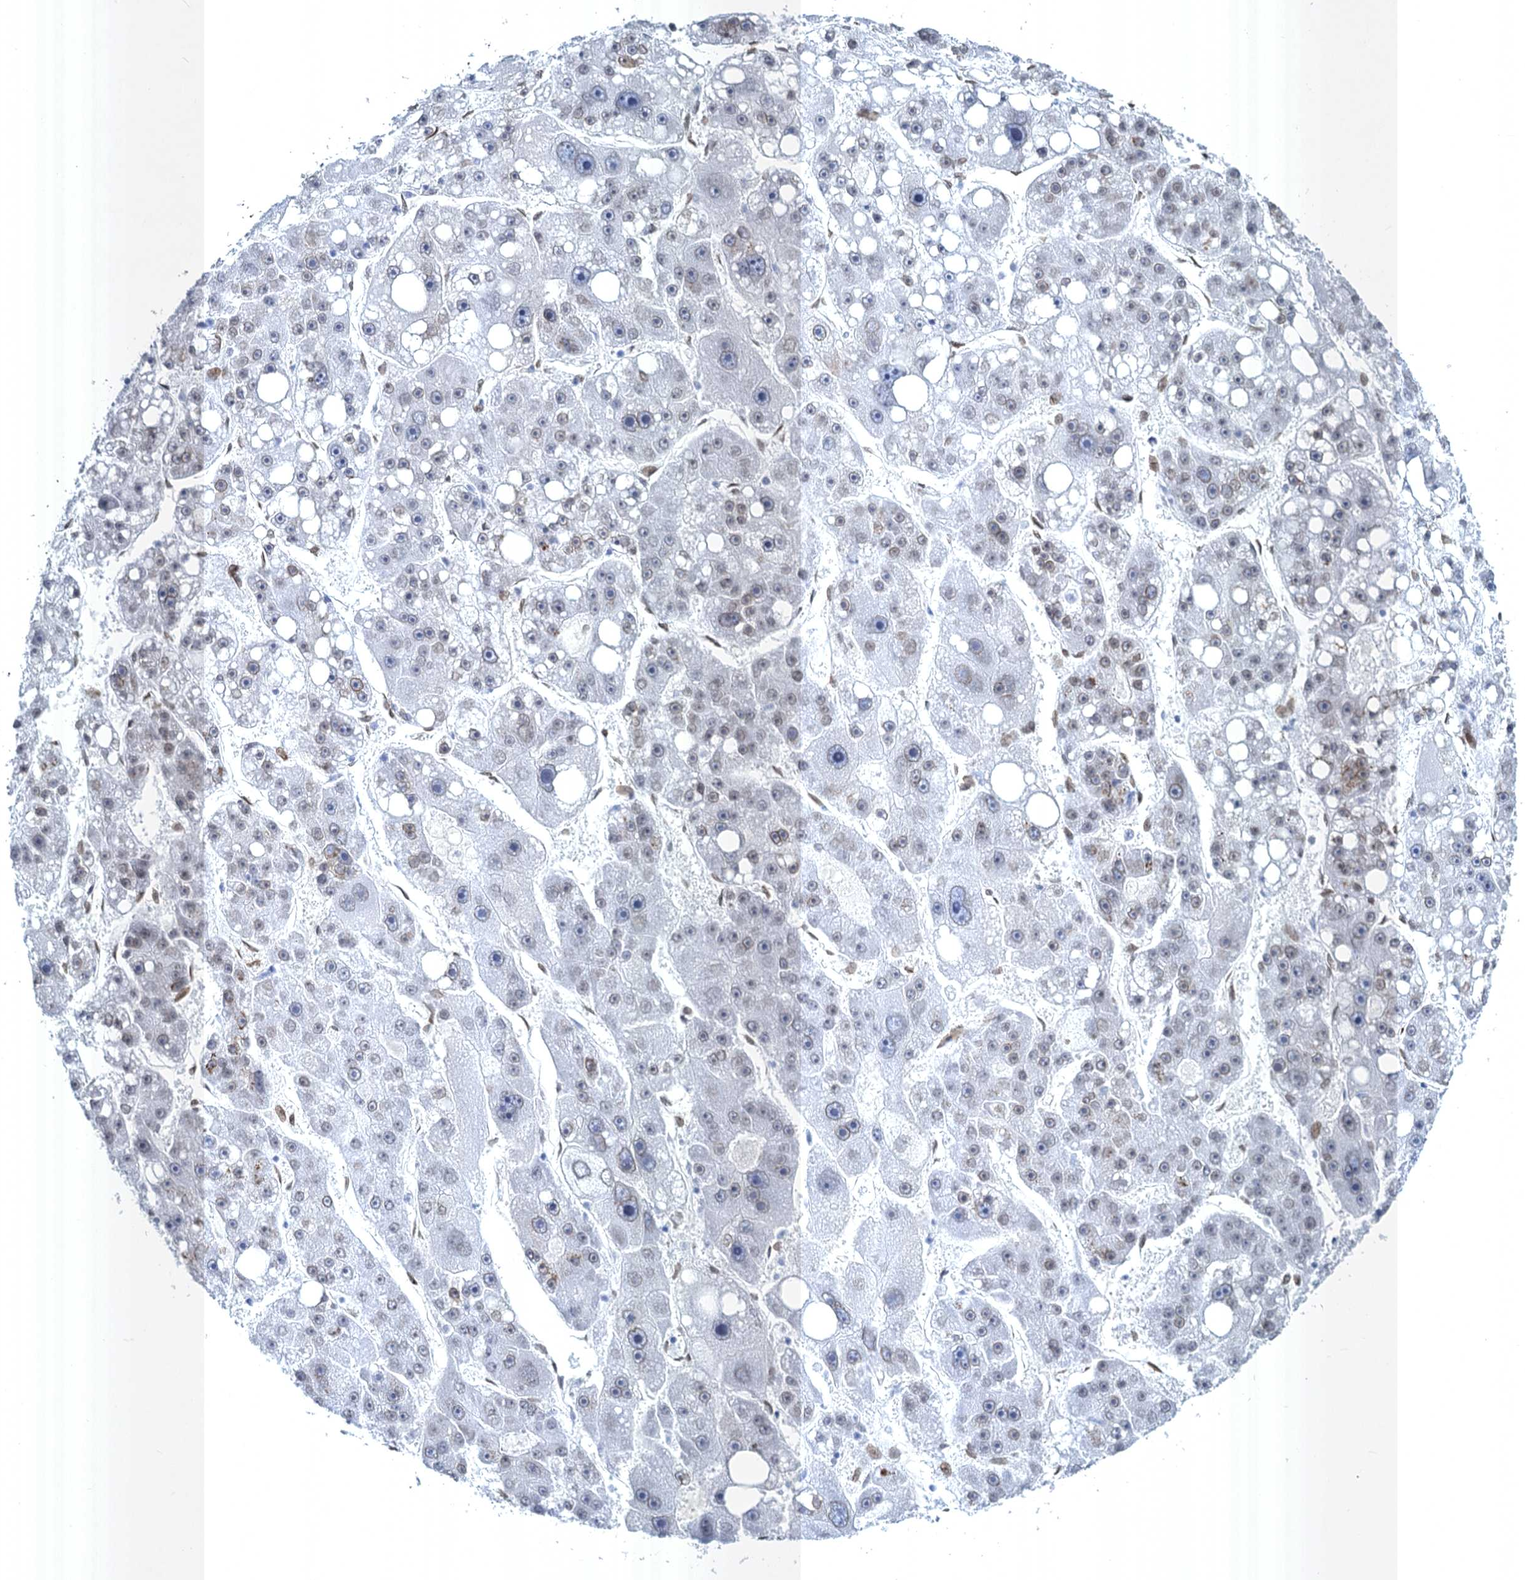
{"staining": {"intensity": "weak", "quantity": "25%-75%", "location": "cytoplasmic/membranous,nuclear"}, "tissue": "liver cancer", "cell_type": "Tumor cells", "image_type": "cancer", "snomed": [{"axis": "morphology", "description": "Carcinoma, Hepatocellular, NOS"}, {"axis": "topography", "description": "Liver"}], "caption": "Human hepatocellular carcinoma (liver) stained for a protein (brown) displays weak cytoplasmic/membranous and nuclear positive expression in about 25%-75% of tumor cells.", "gene": "PRSS35", "patient": {"sex": "female", "age": 61}}